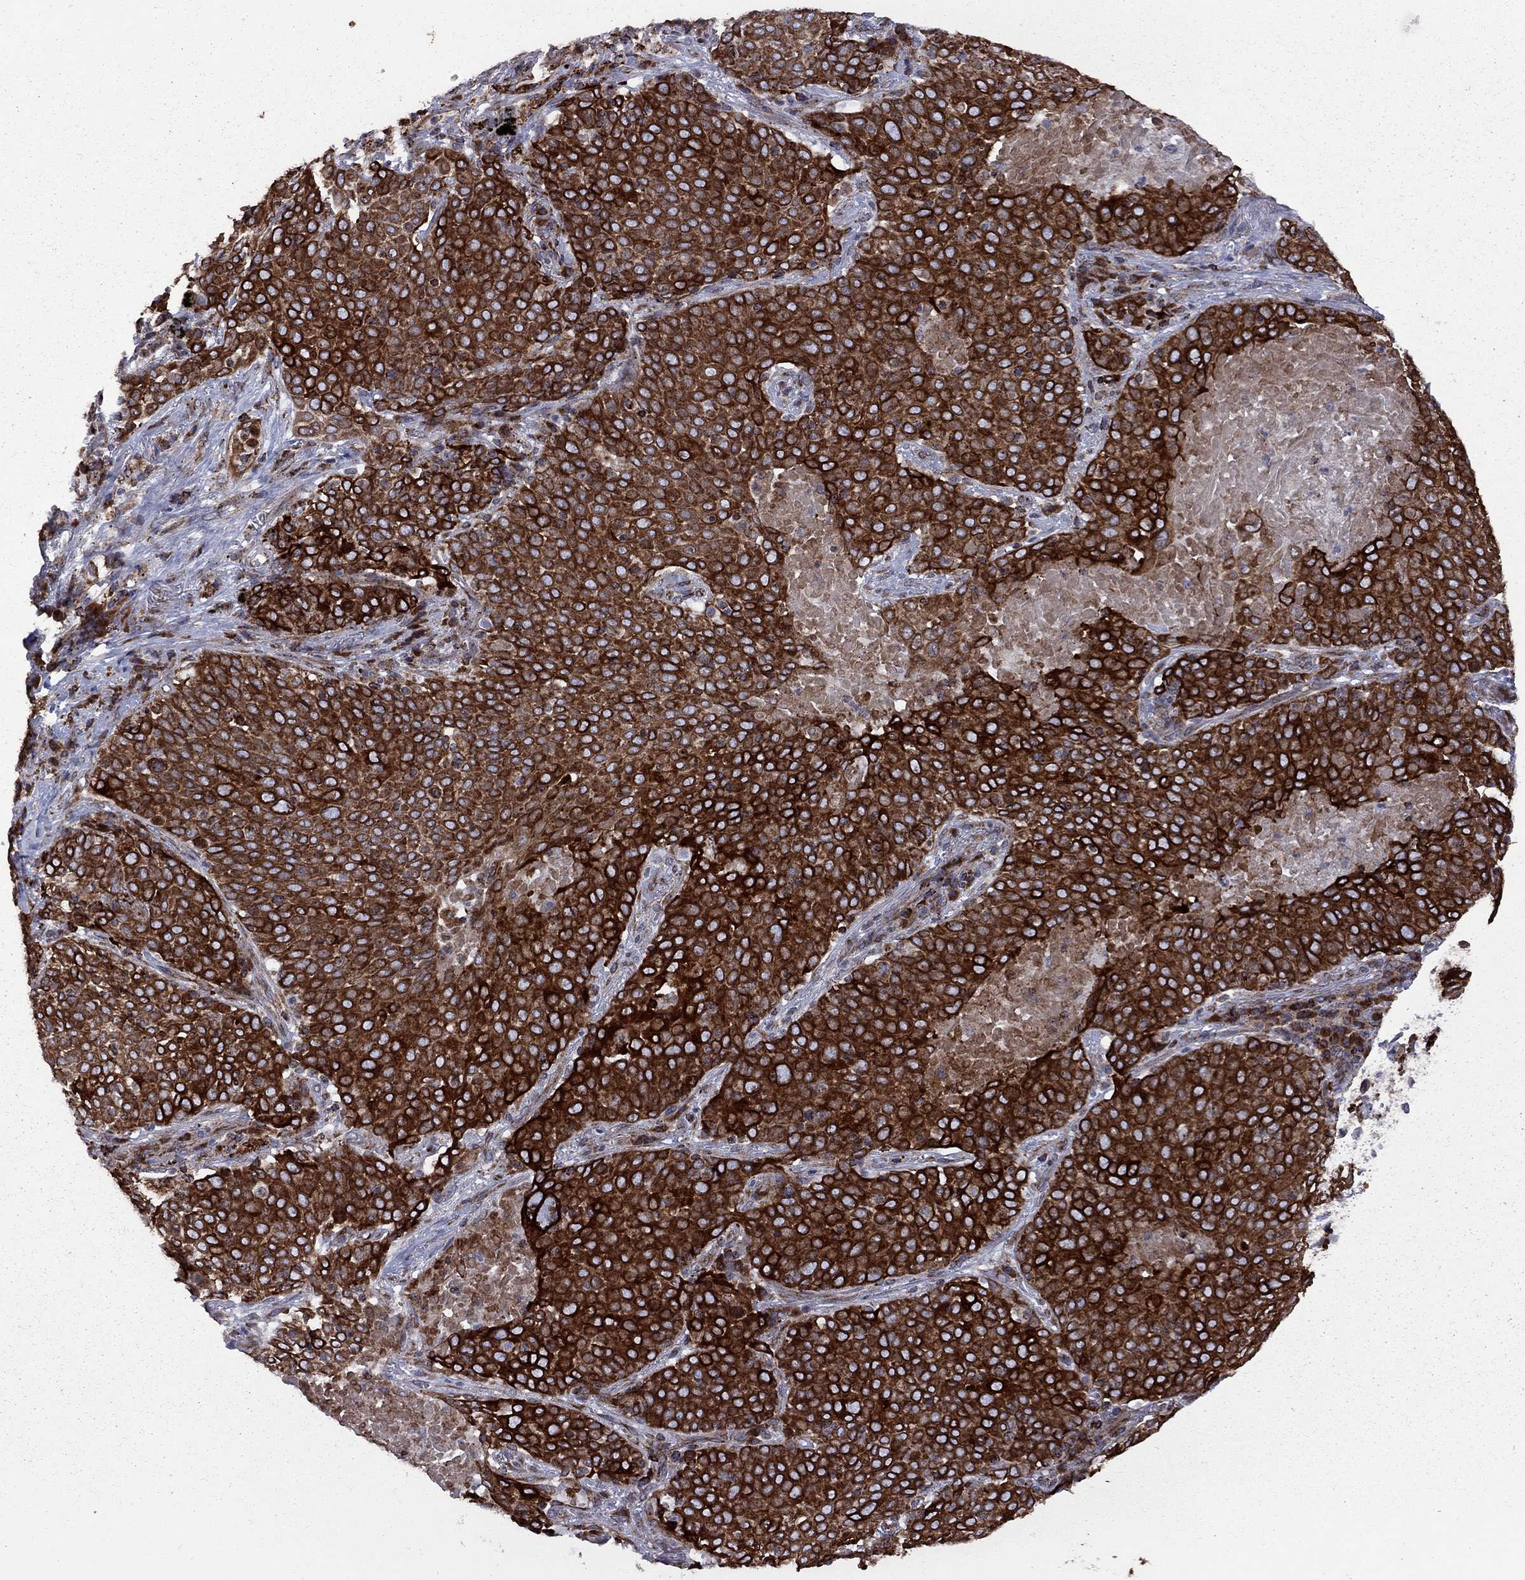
{"staining": {"intensity": "strong", "quantity": ">75%", "location": "cytoplasmic/membranous"}, "tissue": "lung cancer", "cell_type": "Tumor cells", "image_type": "cancer", "snomed": [{"axis": "morphology", "description": "Squamous cell carcinoma, NOS"}, {"axis": "topography", "description": "Lung"}], "caption": "Lung cancer (squamous cell carcinoma) tissue demonstrates strong cytoplasmic/membranous positivity in approximately >75% of tumor cells The staining was performed using DAB (3,3'-diaminobenzidine) to visualize the protein expression in brown, while the nuclei were stained in blue with hematoxylin (Magnification: 20x).", "gene": "CLPTM1", "patient": {"sex": "male", "age": 82}}